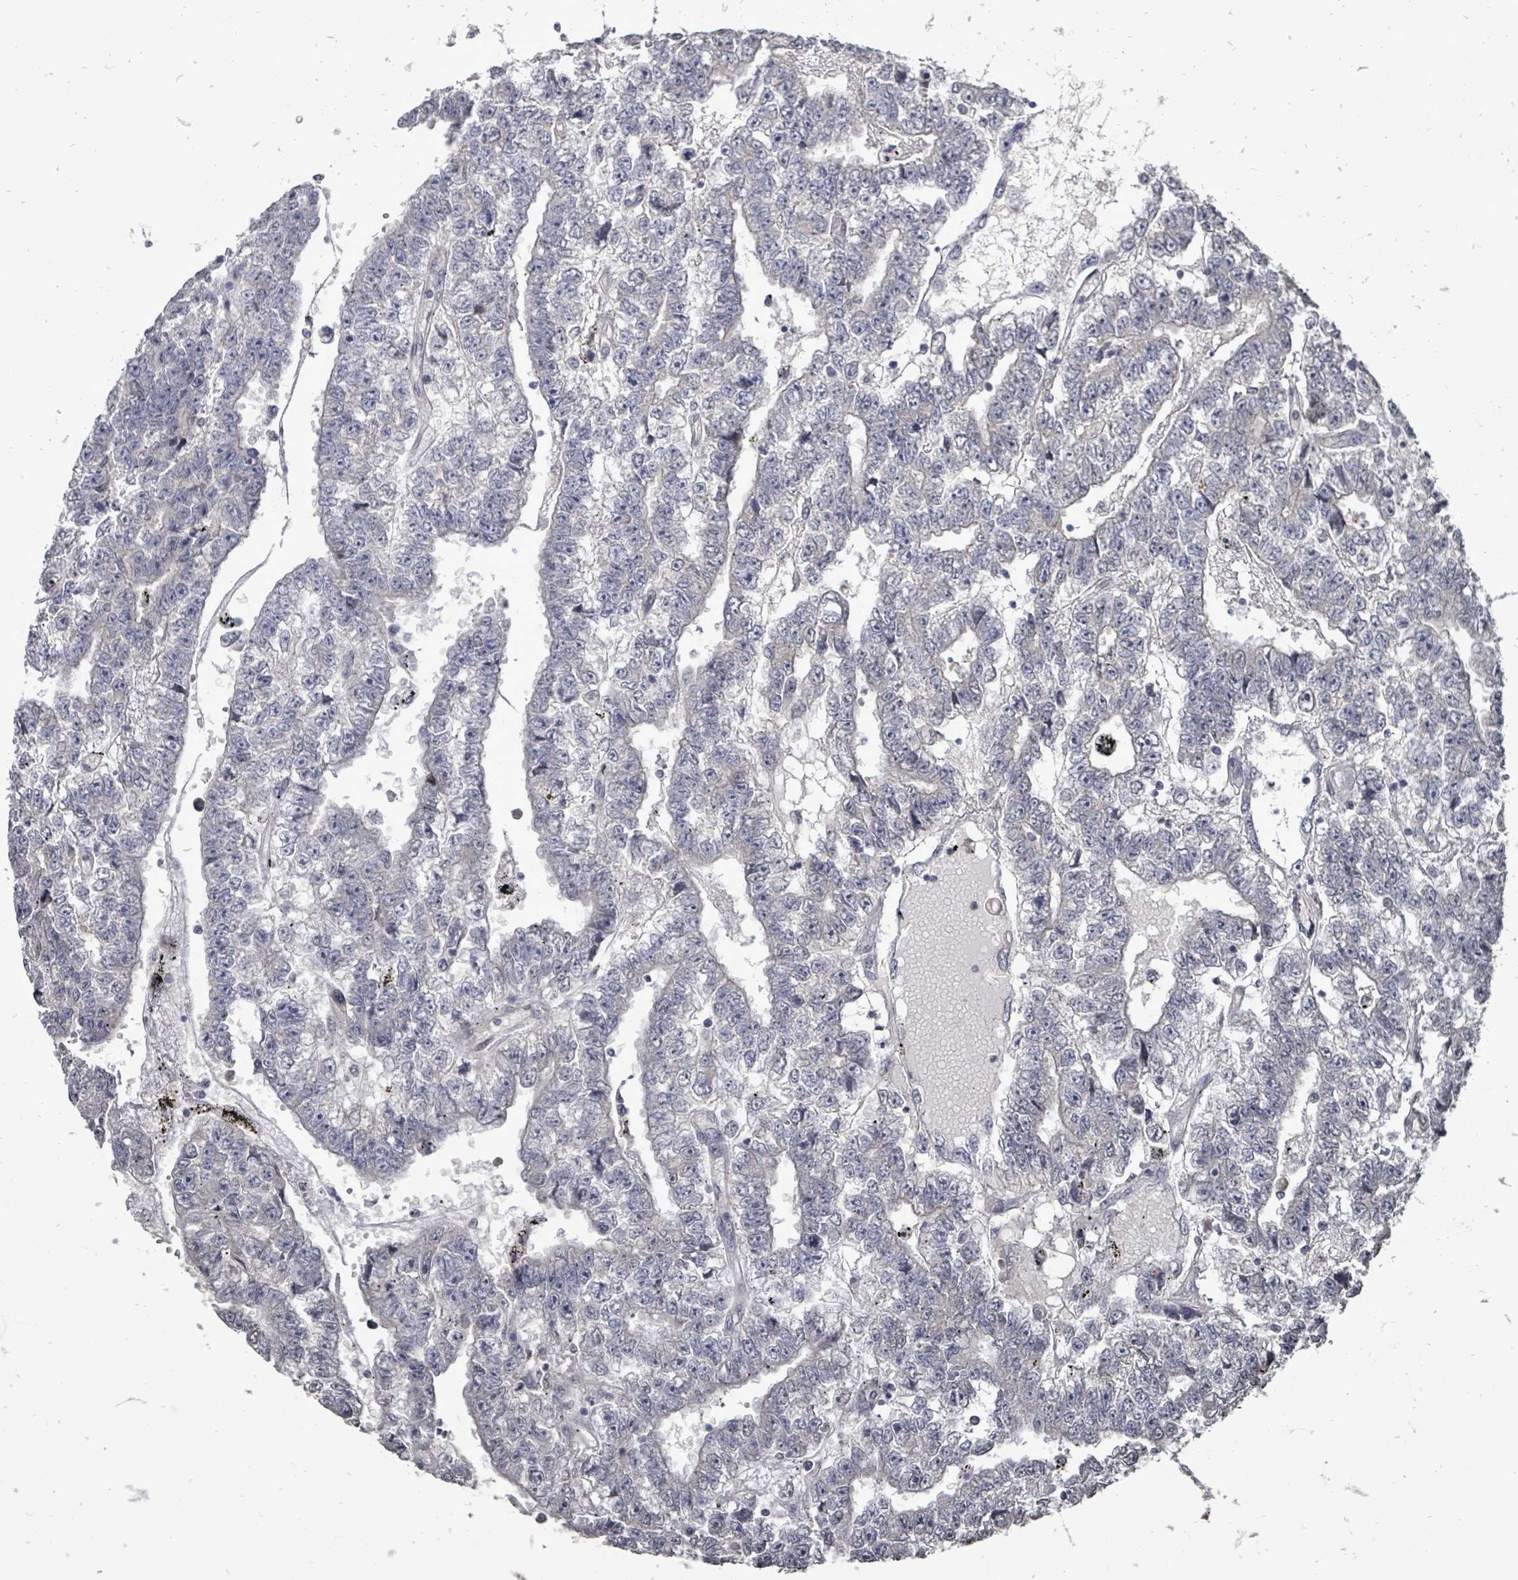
{"staining": {"intensity": "negative", "quantity": "none", "location": "none"}, "tissue": "testis cancer", "cell_type": "Tumor cells", "image_type": "cancer", "snomed": [{"axis": "morphology", "description": "Carcinoma, Embryonal, NOS"}, {"axis": "topography", "description": "Testis"}], "caption": "Photomicrograph shows no significant protein positivity in tumor cells of testis embryonal carcinoma. (Stains: DAB (3,3'-diaminobenzidine) immunohistochemistry (IHC) with hematoxylin counter stain, Microscopy: brightfield microscopy at high magnification).", "gene": "RALGAPB", "patient": {"sex": "male", "age": 25}}